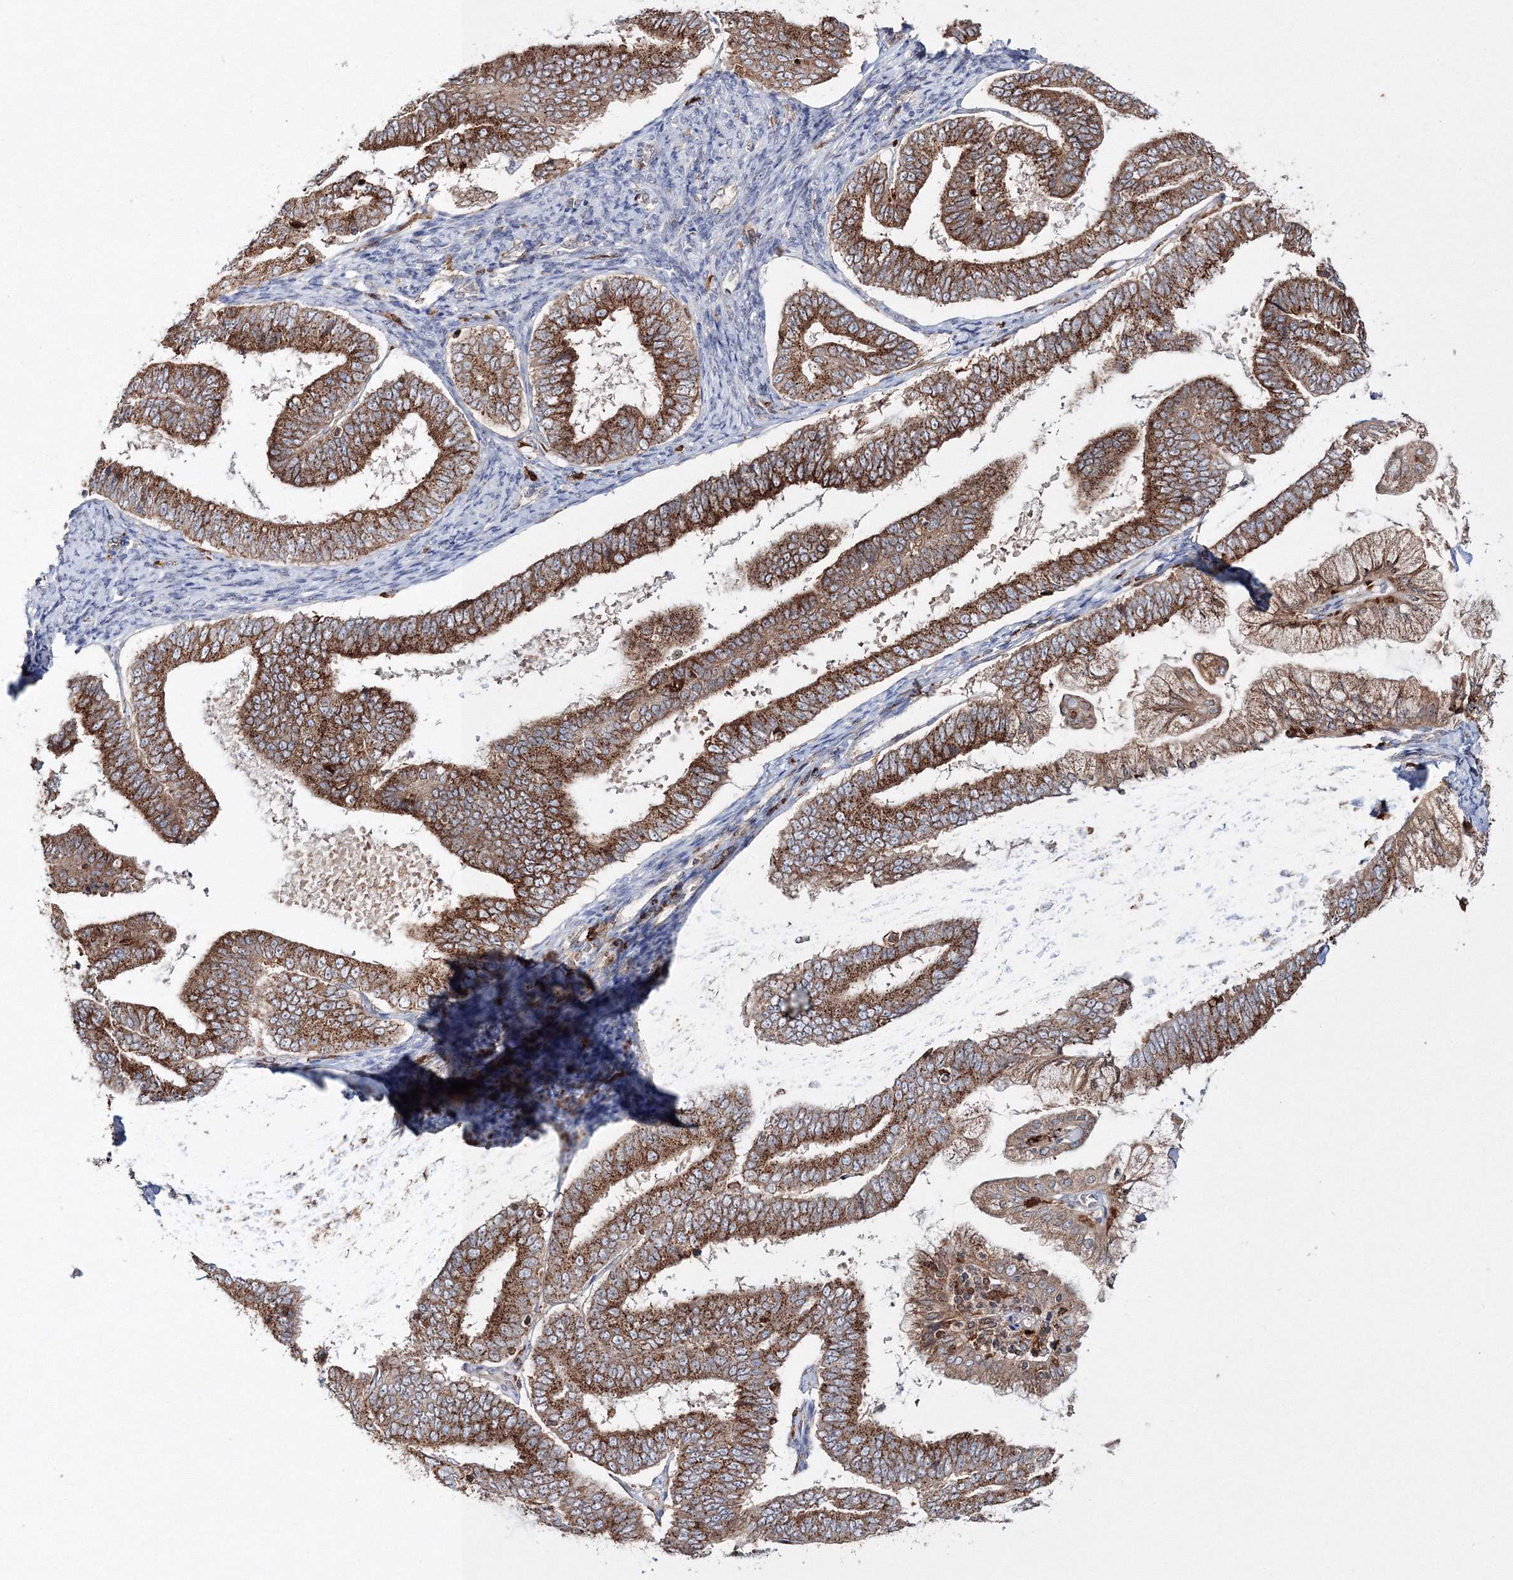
{"staining": {"intensity": "strong", "quantity": ">75%", "location": "cytoplasmic/membranous"}, "tissue": "endometrial cancer", "cell_type": "Tumor cells", "image_type": "cancer", "snomed": [{"axis": "morphology", "description": "Adenocarcinoma, NOS"}, {"axis": "topography", "description": "Endometrium"}], "caption": "The photomicrograph exhibits a brown stain indicating the presence of a protein in the cytoplasmic/membranous of tumor cells in adenocarcinoma (endometrial). (DAB (3,3'-diaminobenzidine) IHC with brightfield microscopy, high magnification).", "gene": "ARCN1", "patient": {"sex": "female", "age": 63}}